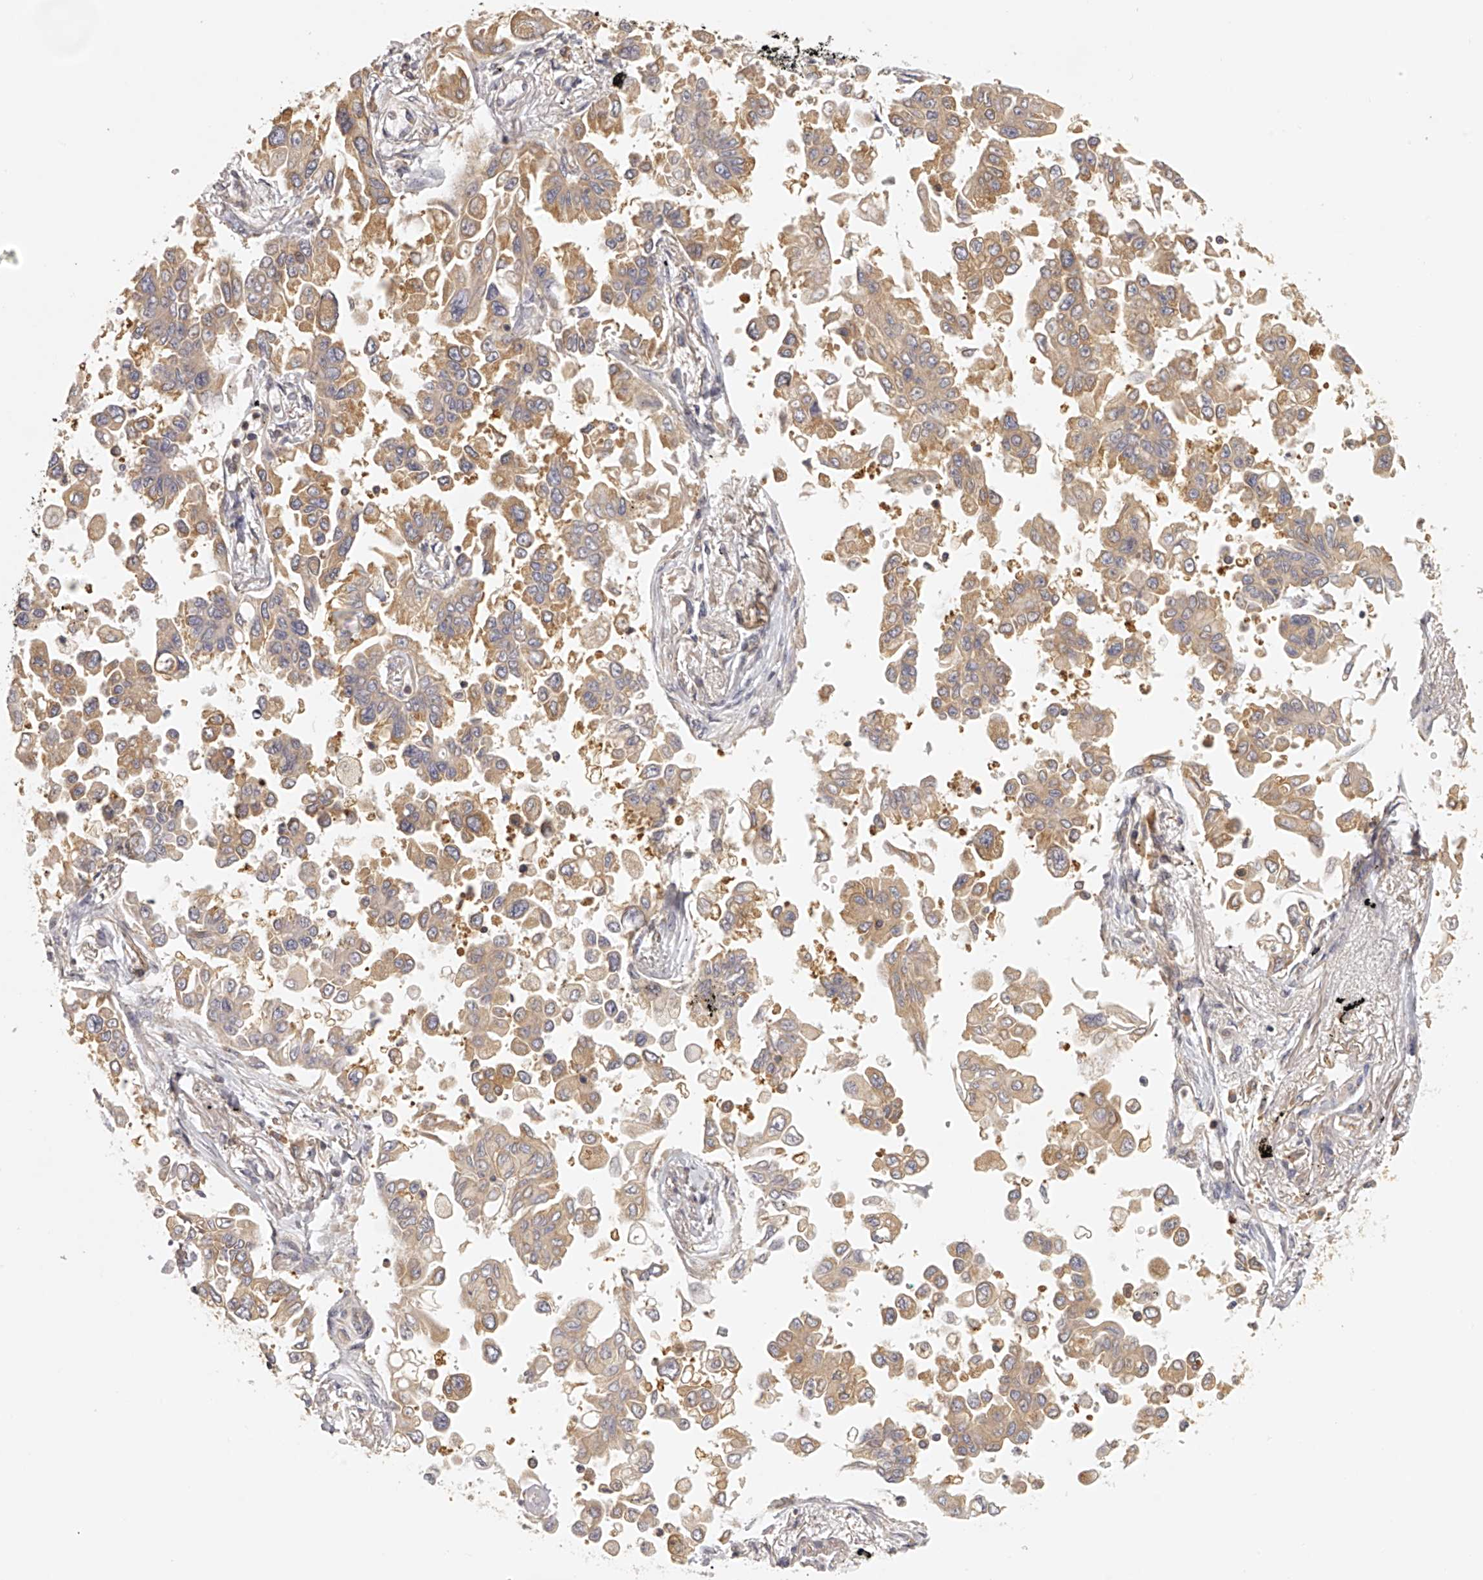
{"staining": {"intensity": "moderate", "quantity": ">75%", "location": "cytoplasmic/membranous"}, "tissue": "lung cancer", "cell_type": "Tumor cells", "image_type": "cancer", "snomed": [{"axis": "morphology", "description": "Adenocarcinoma, NOS"}, {"axis": "topography", "description": "Lung"}], "caption": "Immunohistochemistry (IHC) (DAB (3,3'-diaminobenzidine)) staining of human lung cancer exhibits moderate cytoplasmic/membranous protein expression in about >75% of tumor cells. (DAB IHC with brightfield microscopy, high magnification).", "gene": "EIF3I", "patient": {"sex": "female", "age": 67}}